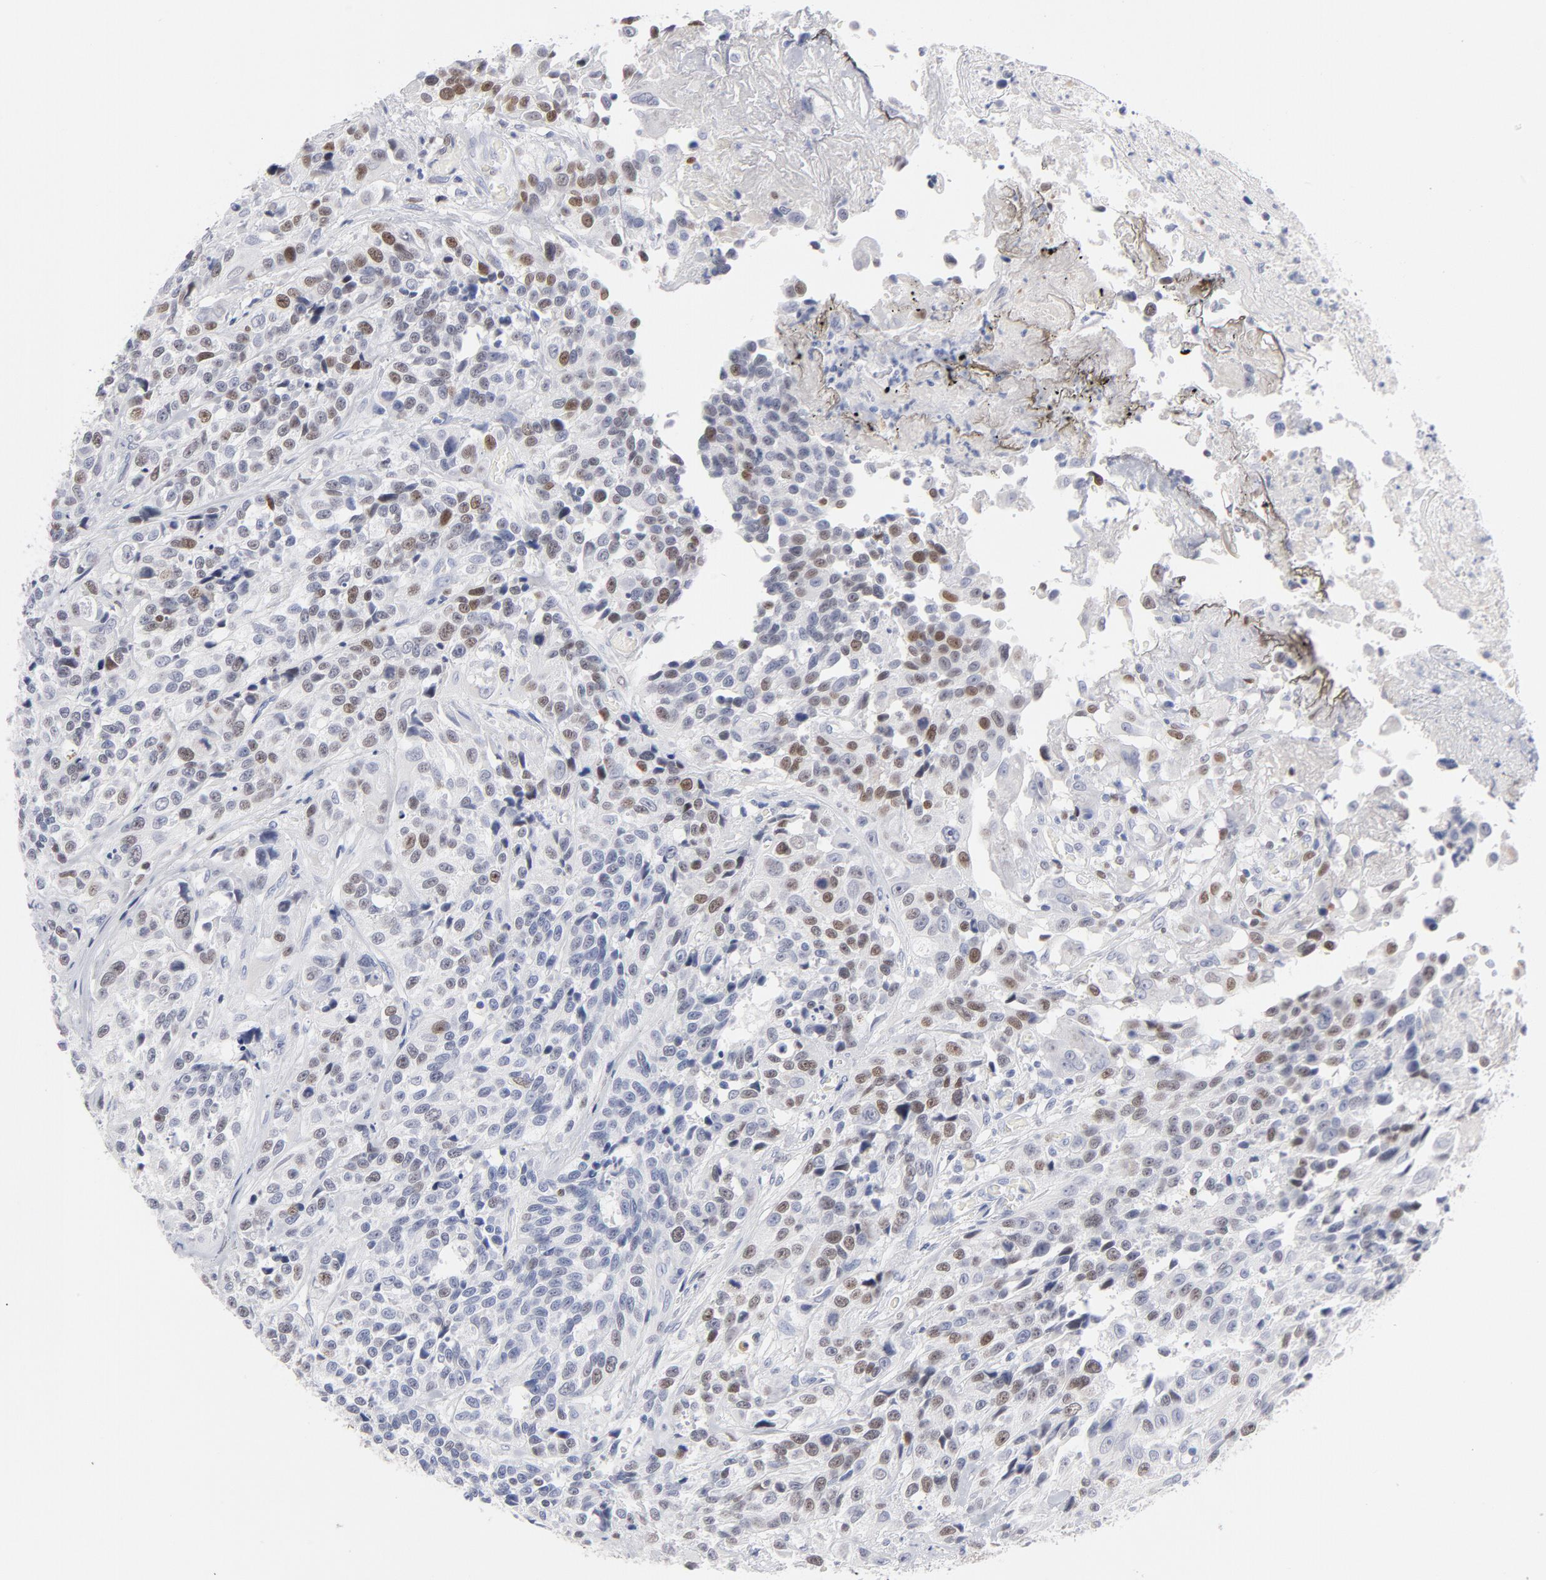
{"staining": {"intensity": "moderate", "quantity": "25%-75%", "location": "nuclear"}, "tissue": "urothelial cancer", "cell_type": "Tumor cells", "image_type": "cancer", "snomed": [{"axis": "morphology", "description": "Urothelial carcinoma, High grade"}, {"axis": "topography", "description": "Urinary bladder"}], "caption": "Immunohistochemistry staining of high-grade urothelial carcinoma, which exhibits medium levels of moderate nuclear expression in approximately 25%-75% of tumor cells indicating moderate nuclear protein staining. The staining was performed using DAB (brown) for protein detection and nuclei were counterstained in hematoxylin (blue).", "gene": "MCM7", "patient": {"sex": "female", "age": 81}}